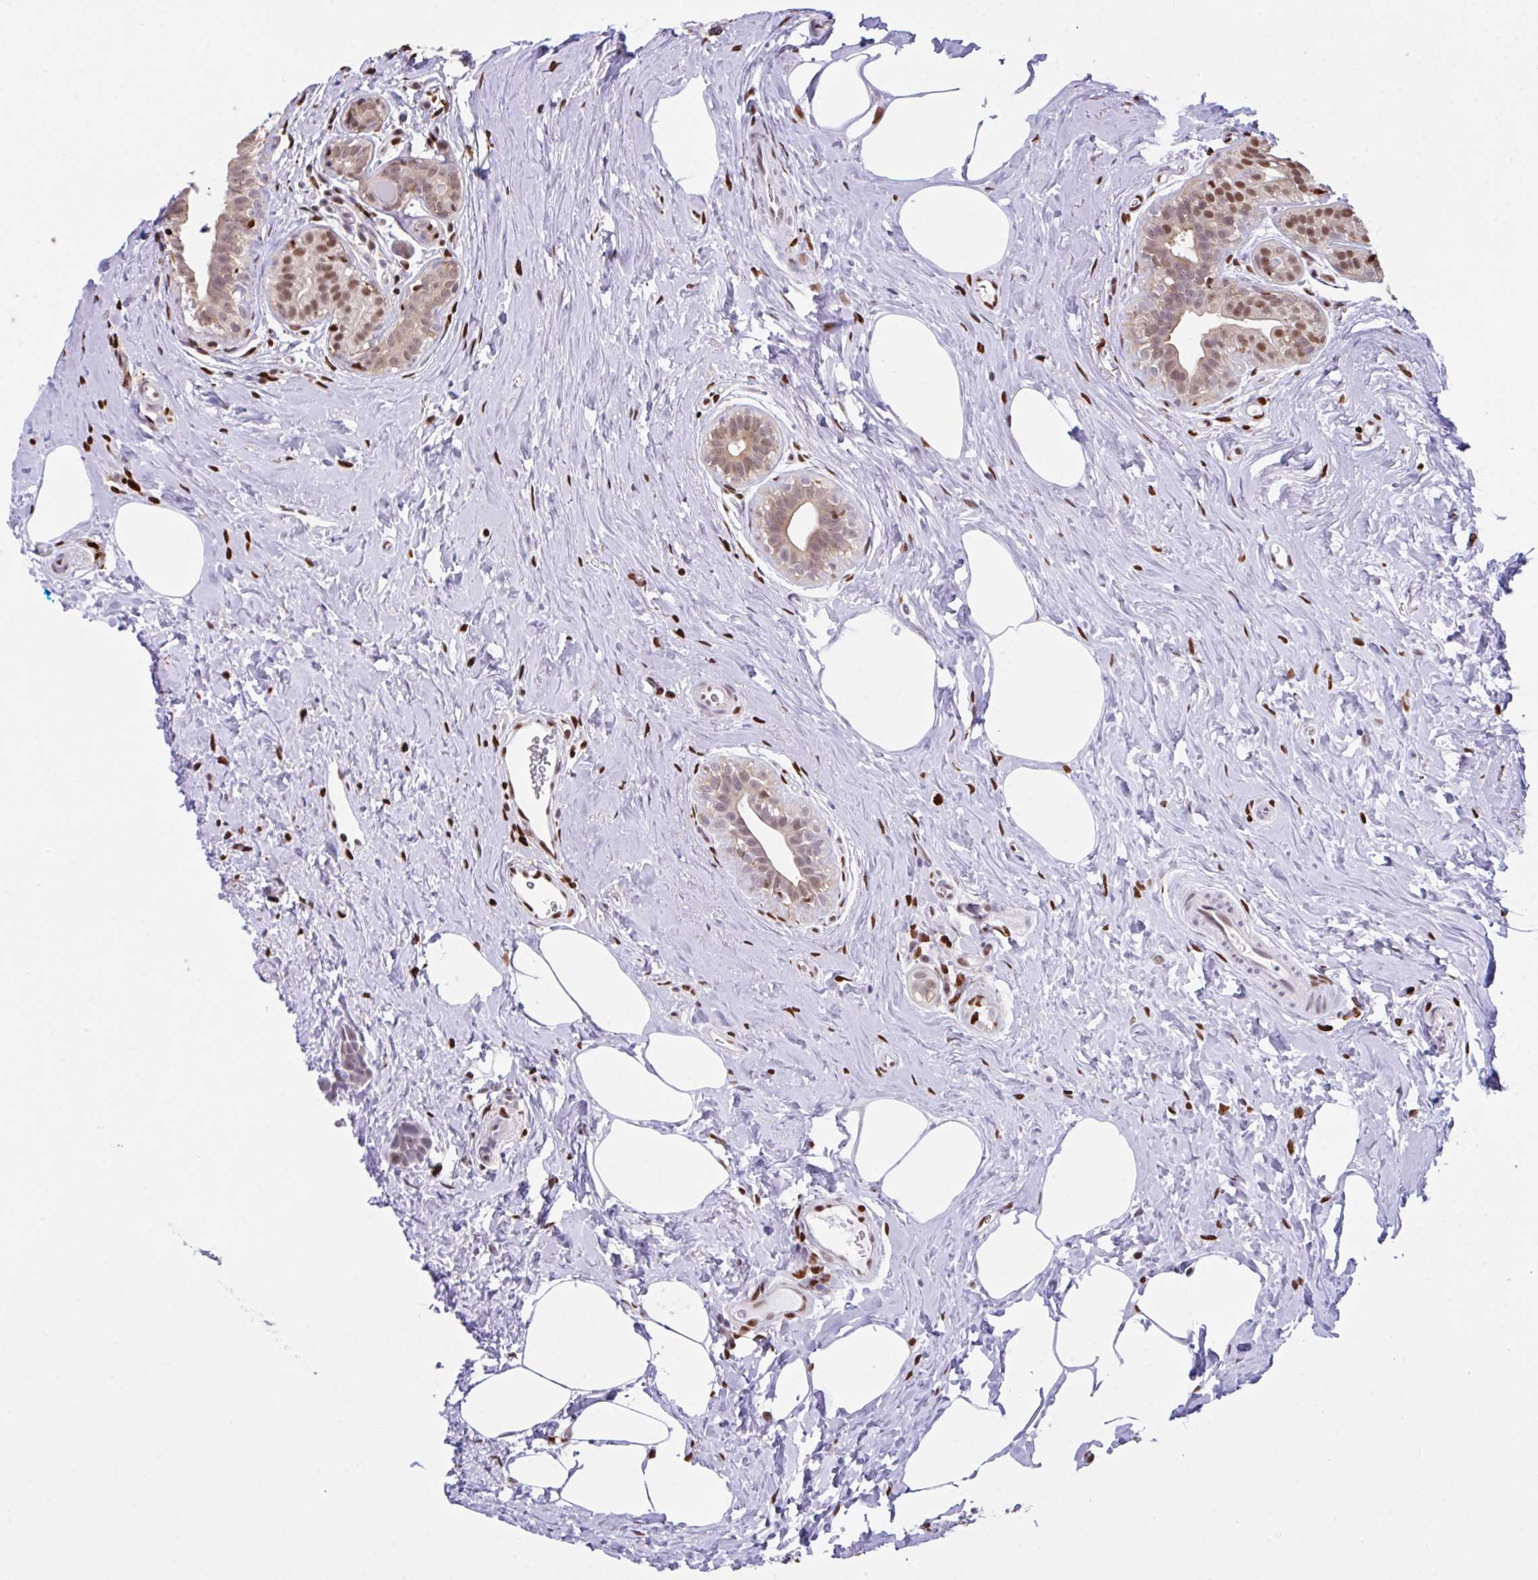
{"staining": {"intensity": "moderate", "quantity": "25%-75%", "location": "nuclear"}, "tissue": "breast cancer", "cell_type": "Tumor cells", "image_type": "cancer", "snomed": [{"axis": "morphology", "description": "Duct carcinoma"}, {"axis": "topography", "description": "Breast"}], "caption": "Immunohistochemistry histopathology image of breast cancer stained for a protein (brown), which demonstrates medium levels of moderate nuclear expression in about 25%-75% of tumor cells.", "gene": "BTBD10", "patient": {"sex": "female", "age": 71}}